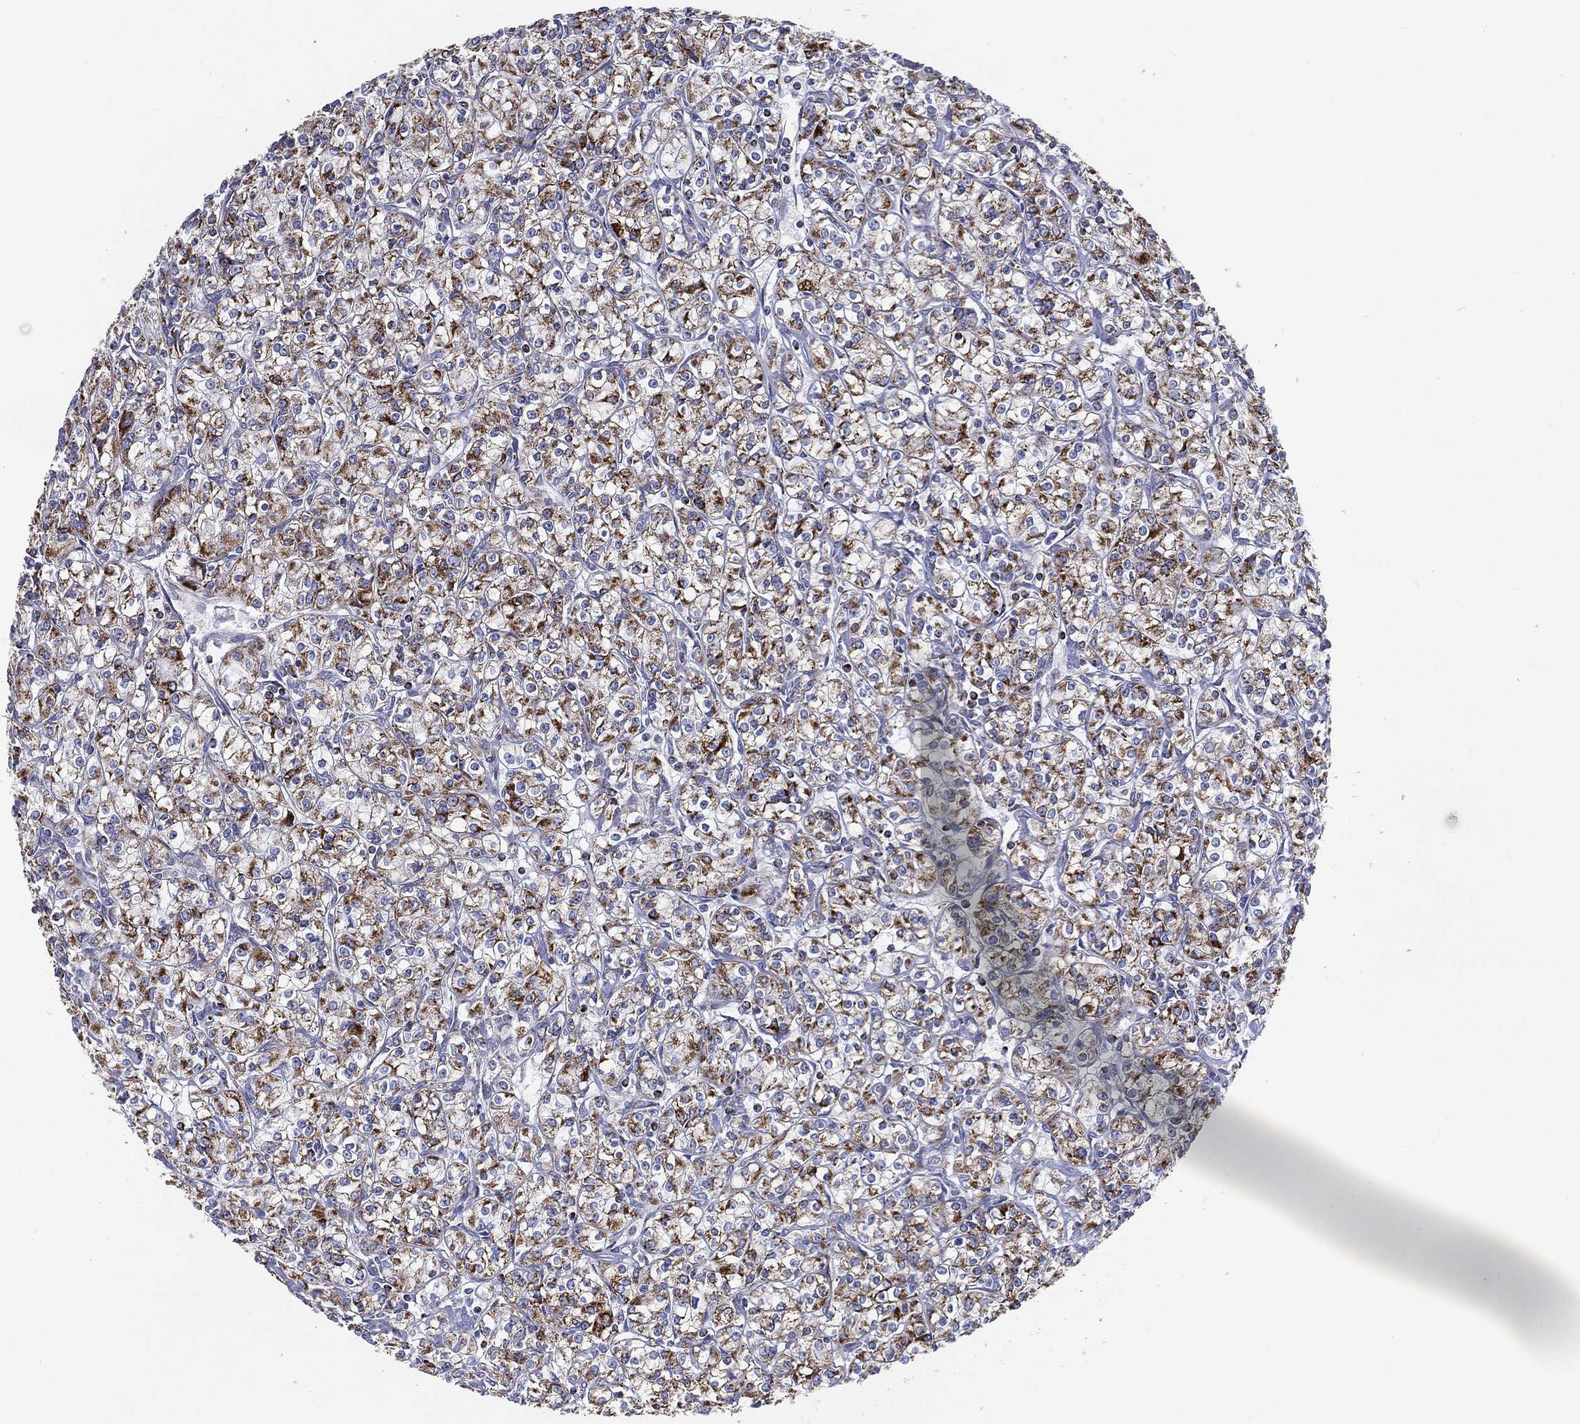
{"staining": {"intensity": "strong", "quantity": ">75%", "location": "cytoplasmic/membranous"}, "tissue": "renal cancer", "cell_type": "Tumor cells", "image_type": "cancer", "snomed": [{"axis": "morphology", "description": "Adenocarcinoma, NOS"}, {"axis": "topography", "description": "Kidney"}], "caption": "An image of human renal adenocarcinoma stained for a protein reveals strong cytoplasmic/membranous brown staining in tumor cells.", "gene": "SFXN1", "patient": {"sex": "male", "age": 77}}